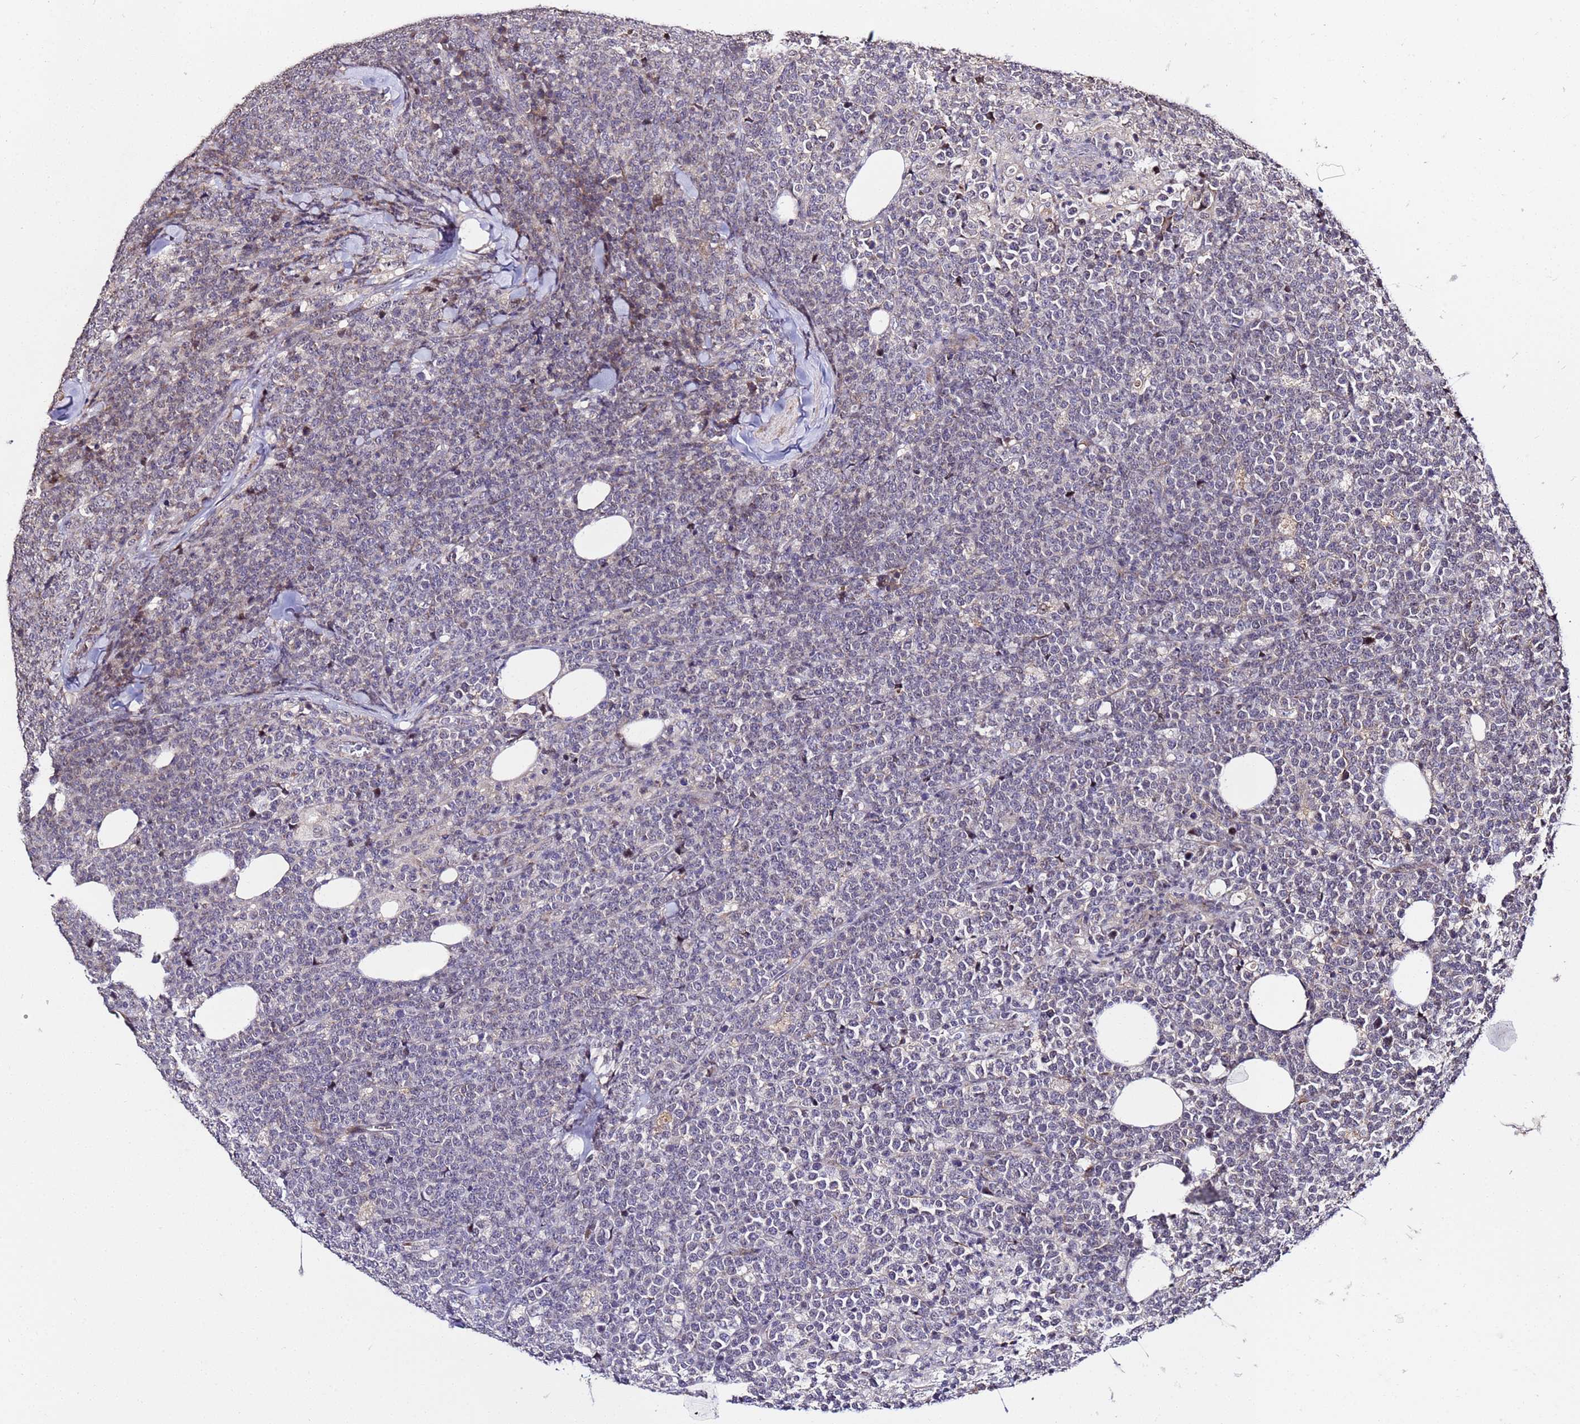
{"staining": {"intensity": "negative", "quantity": "none", "location": "none"}, "tissue": "lymphoma", "cell_type": "Tumor cells", "image_type": "cancer", "snomed": [{"axis": "morphology", "description": "Malignant lymphoma, non-Hodgkin's type, High grade"}, {"axis": "topography", "description": "Small intestine"}], "caption": "This histopathology image is of high-grade malignant lymphoma, non-Hodgkin's type stained with immunohistochemistry (IHC) to label a protein in brown with the nuclei are counter-stained blue. There is no expression in tumor cells.", "gene": "WNK4", "patient": {"sex": "male", "age": 8}}